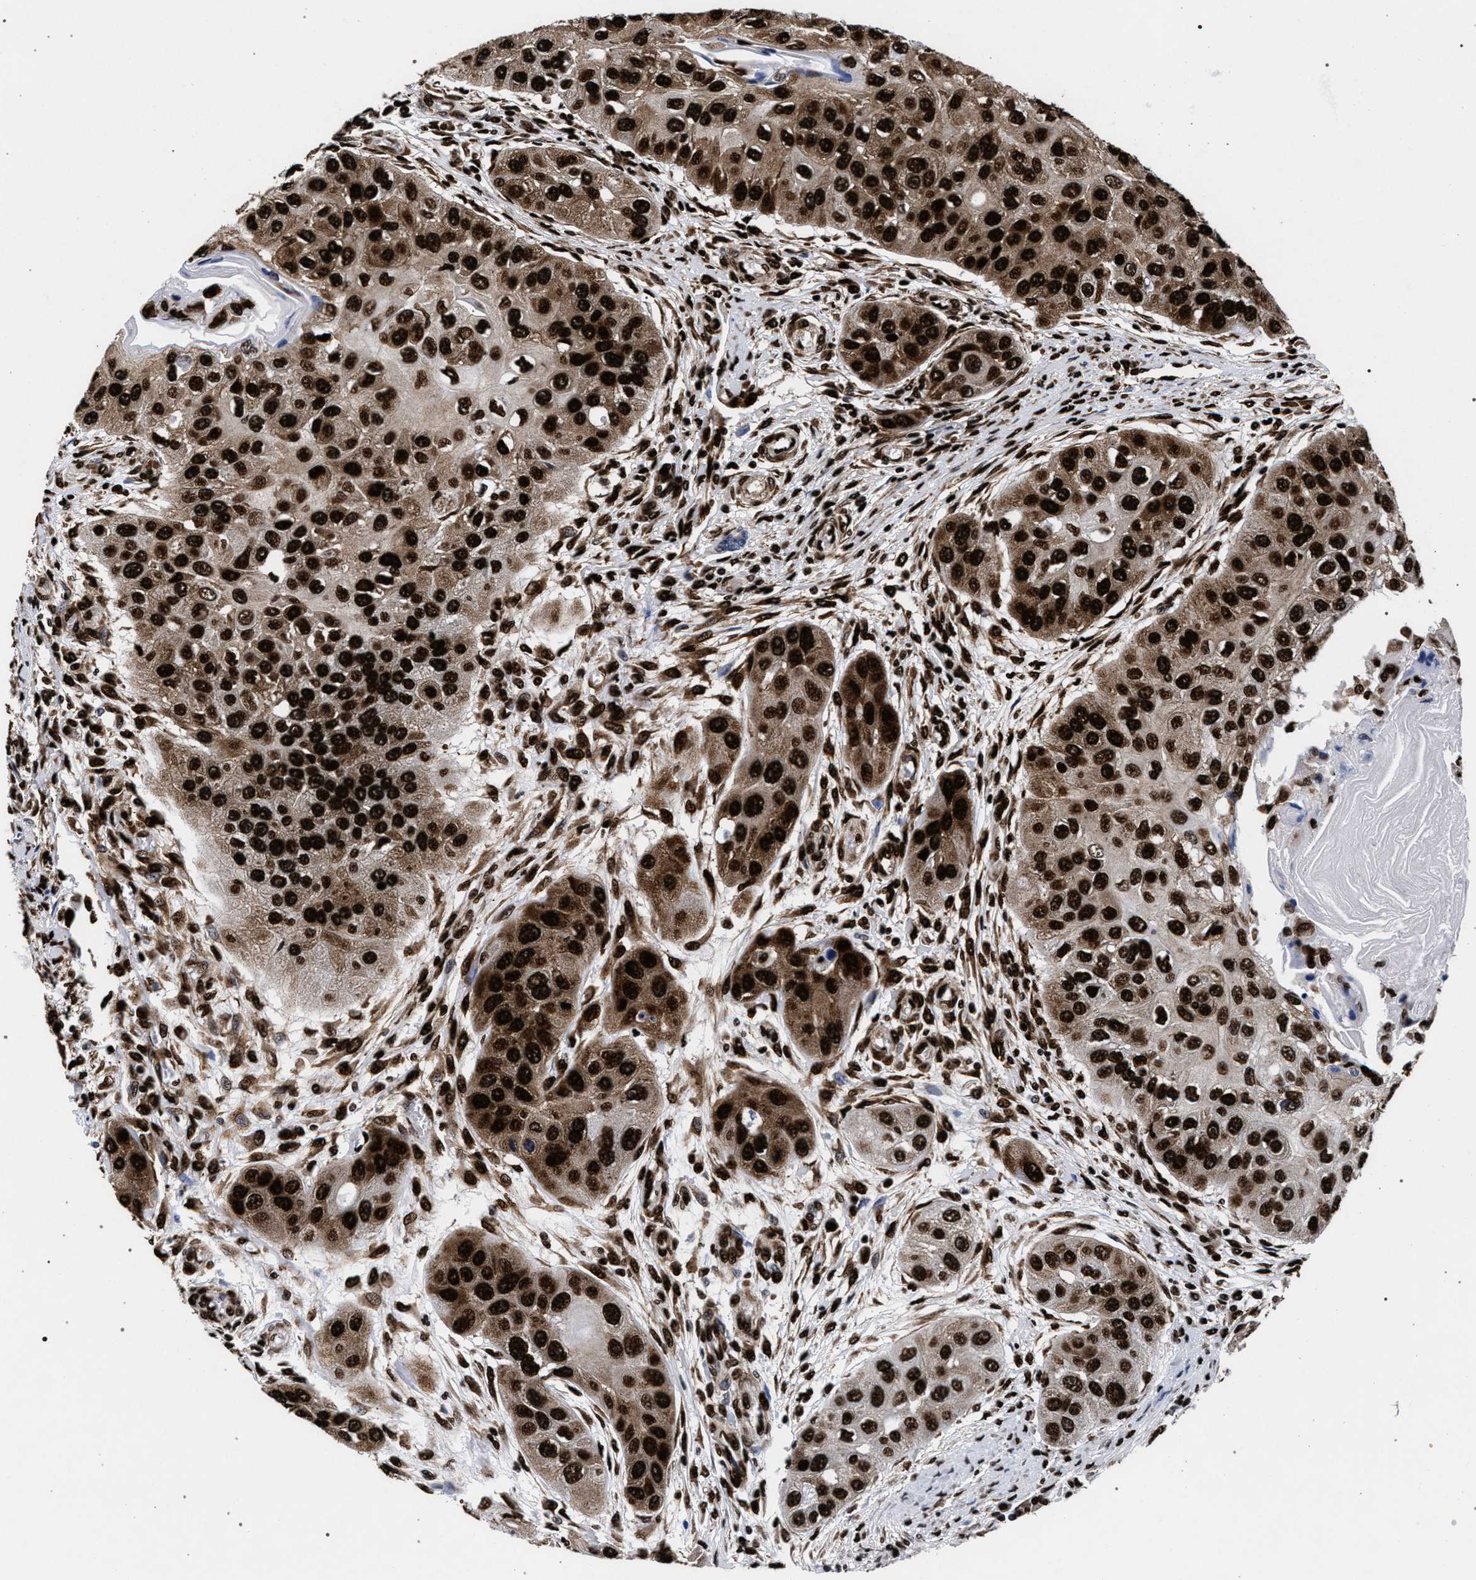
{"staining": {"intensity": "strong", "quantity": ">75%", "location": "cytoplasmic/membranous,nuclear"}, "tissue": "head and neck cancer", "cell_type": "Tumor cells", "image_type": "cancer", "snomed": [{"axis": "morphology", "description": "Normal tissue, NOS"}, {"axis": "morphology", "description": "Squamous cell carcinoma, NOS"}, {"axis": "topography", "description": "Skeletal muscle"}, {"axis": "topography", "description": "Head-Neck"}], "caption": "High-magnification brightfield microscopy of head and neck cancer (squamous cell carcinoma) stained with DAB (brown) and counterstained with hematoxylin (blue). tumor cells exhibit strong cytoplasmic/membranous and nuclear positivity is seen in about>75% of cells.", "gene": "HNRNPA1", "patient": {"sex": "male", "age": 51}}